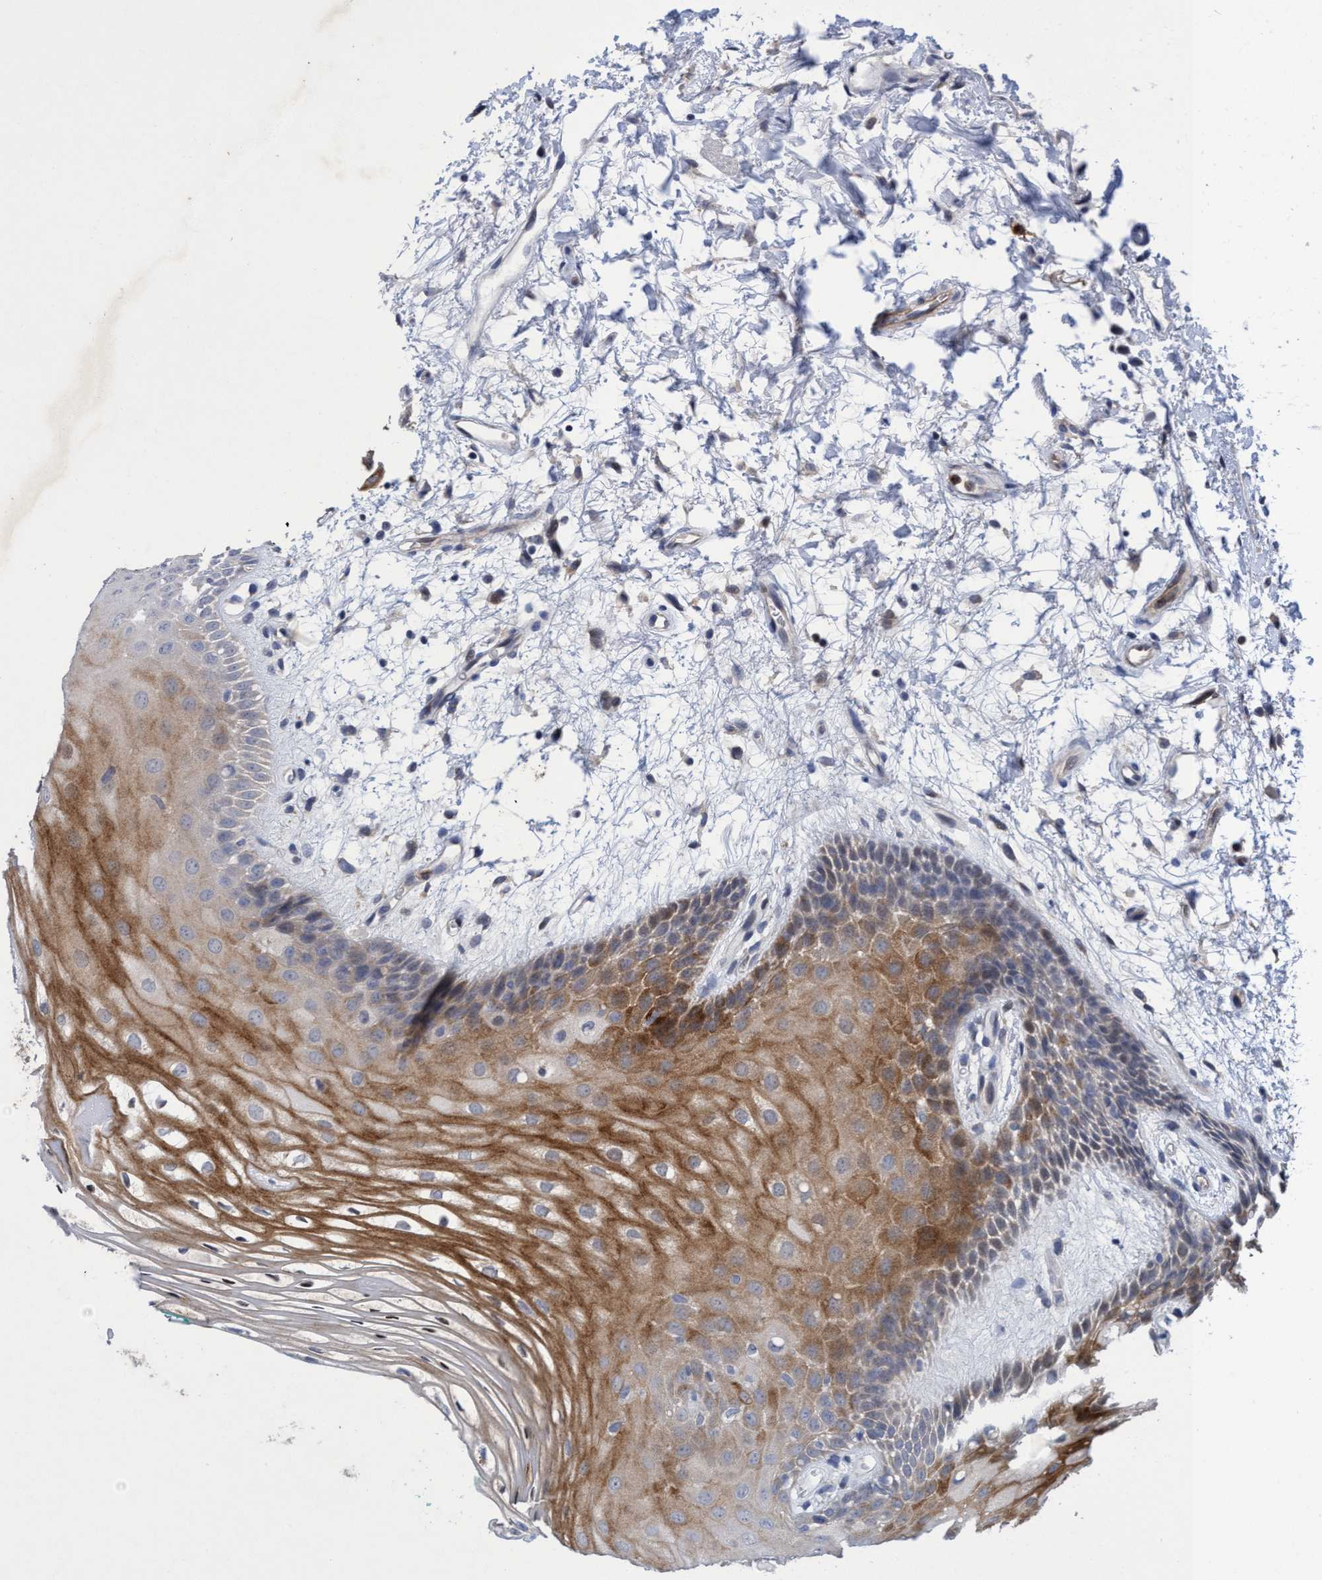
{"staining": {"intensity": "moderate", "quantity": "25%-75%", "location": "cytoplasmic/membranous"}, "tissue": "oral mucosa", "cell_type": "Squamous epithelial cells", "image_type": "normal", "snomed": [{"axis": "morphology", "description": "Normal tissue, NOS"}, {"axis": "topography", "description": "Skeletal muscle"}, {"axis": "topography", "description": "Oral tissue"}, {"axis": "topography", "description": "Peripheral nerve tissue"}], "caption": "Benign oral mucosa was stained to show a protein in brown. There is medium levels of moderate cytoplasmic/membranous staining in about 25%-75% of squamous epithelial cells. (Brightfield microscopy of DAB IHC at high magnification).", "gene": "SEMA4D", "patient": {"sex": "female", "age": 84}}